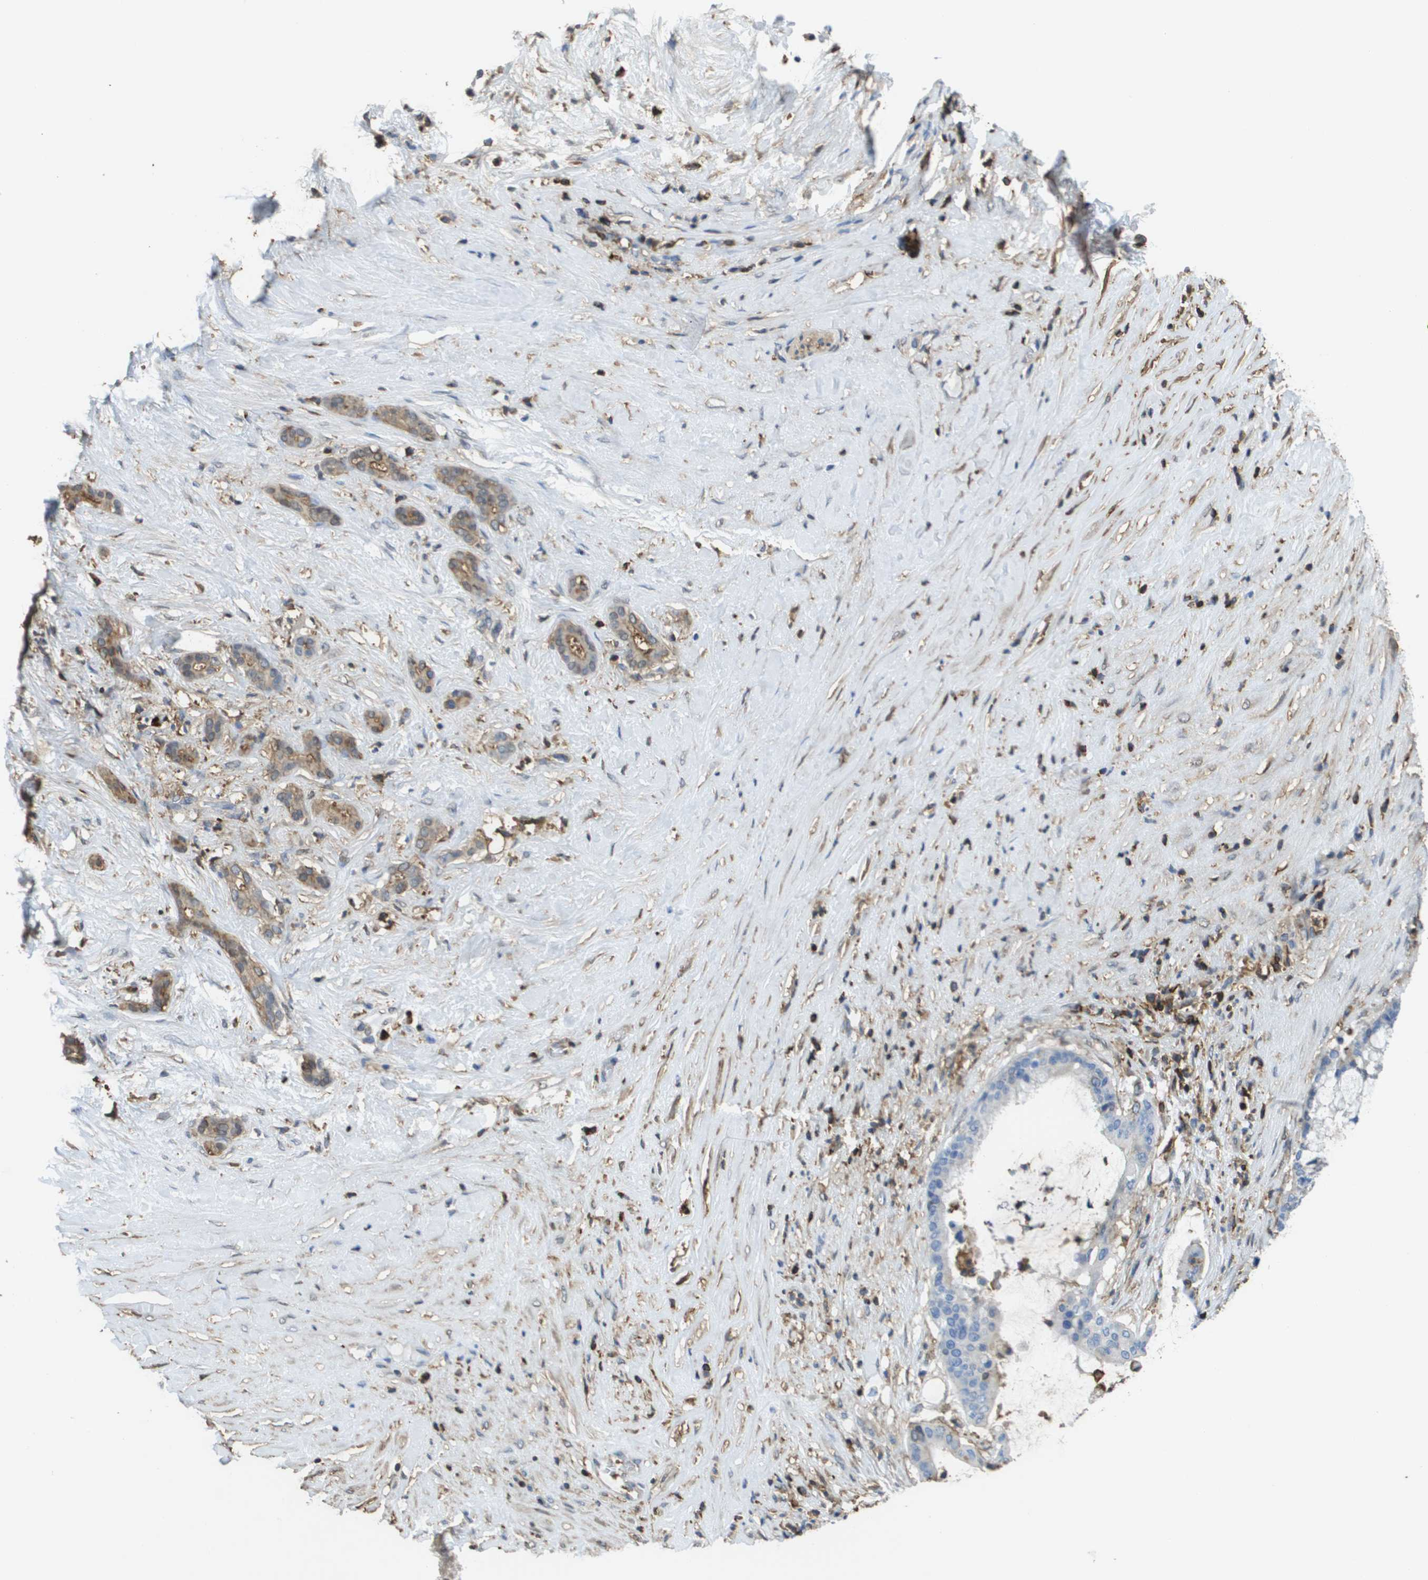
{"staining": {"intensity": "negative", "quantity": "none", "location": "none"}, "tissue": "pancreatic cancer", "cell_type": "Tumor cells", "image_type": "cancer", "snomed": [{"axis": "morphology", "description": "Adenocarcinoma, NOS"}, {"axis": "topography", "description": "Pancreas"}], "caption": "An immunohistochemistry photomicrograph of adenocarcinoma (pancreatic) is shown. There is no staining in tumor cells of adenocarcinoma (pancreatic).", "gene": "PASK", "patient": {"sex": "male", "age": 41}}